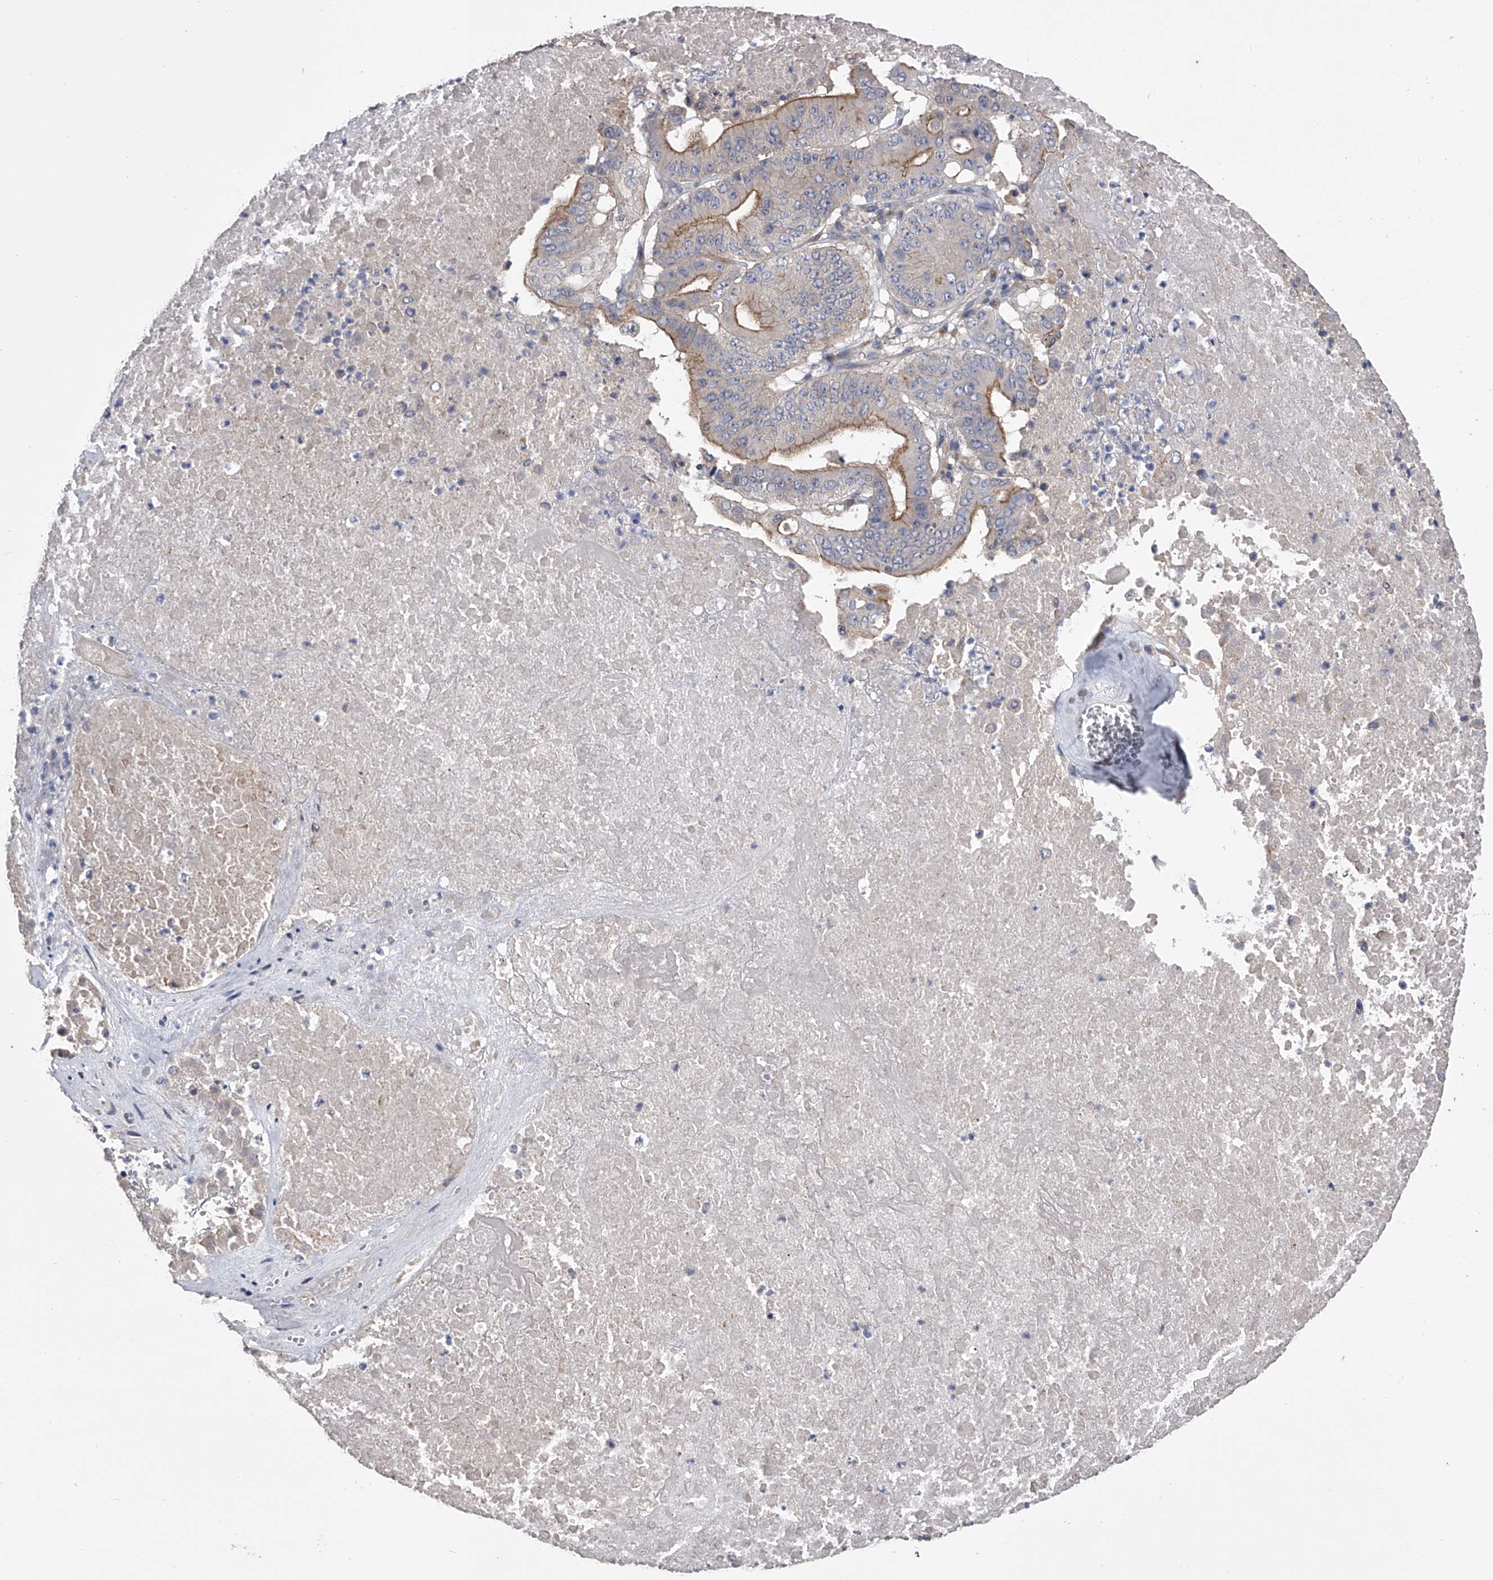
{"staining": {"intensity": "moderate", "quantity": "25%-75%", "location": "cytoplasmic/membranous"}, "tissue": "pancreatic cancer", "cell_type": "Tumor cells", "image_type": "cancer", "snomed": [{"axis": "morphology", "description": "Adenocarcinoma, NOS"}, {"axis": "topography", "description": "Pancreas"}], "caption": "Brown immunohistochemical staining in human adenocarcinoma (pancreatic) displays moderate cytoplasmic/membranous positivity in about 25%-75% of tumor cells. Immunohistochemistry stains the protein in brown and the nuclei are stained blue.", "gene": "ZNF343", "patient": {"sex": "female", "age": 77}}